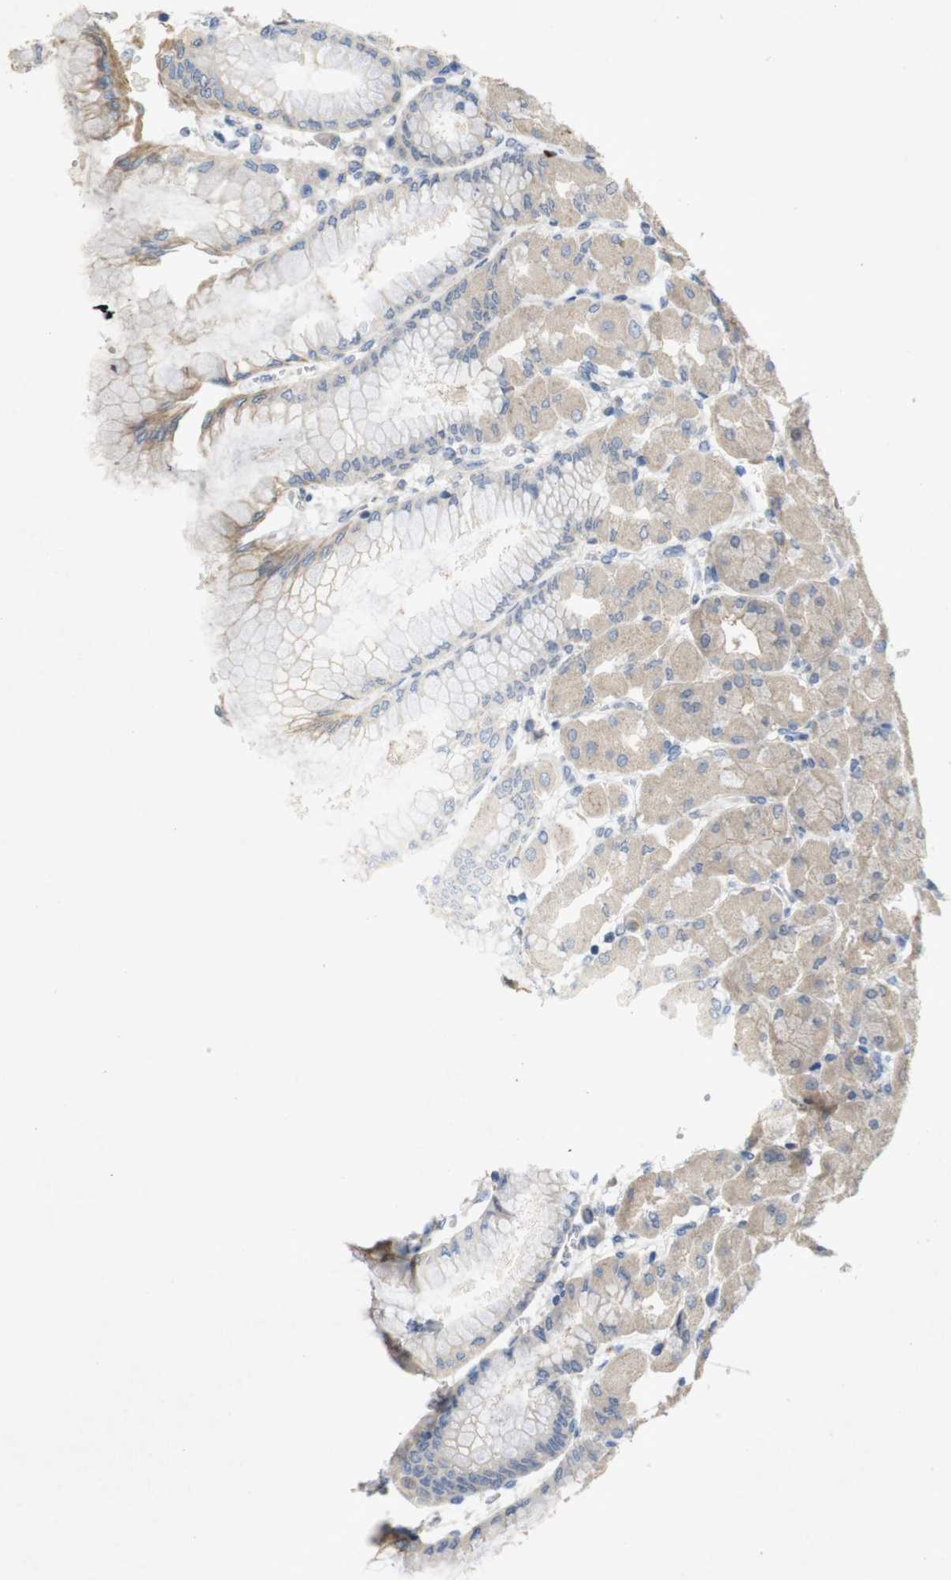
{"staining": {"intensity": "weak", "quantity": ">75%", "location": "cytoplasmic/membranous"}, "tissue": "stomach", "cell_type": "Glandular cells", "image_type": "normal", "snomed": [{"axis": "morphology", "description": "Normal tissue, NOS"}, {"axis": "topography", "description": "Stomach, upper"}], "caption": "IHC of normal stomach exhibits low levels of weak cytoplasmic/membranous expression in approximately >75% of glandular cells. The protein is shown in brown color, while the nuclei are stained blue.", "gene": "TSPAN14", "patient": {"sex": "female", "age": 56}}